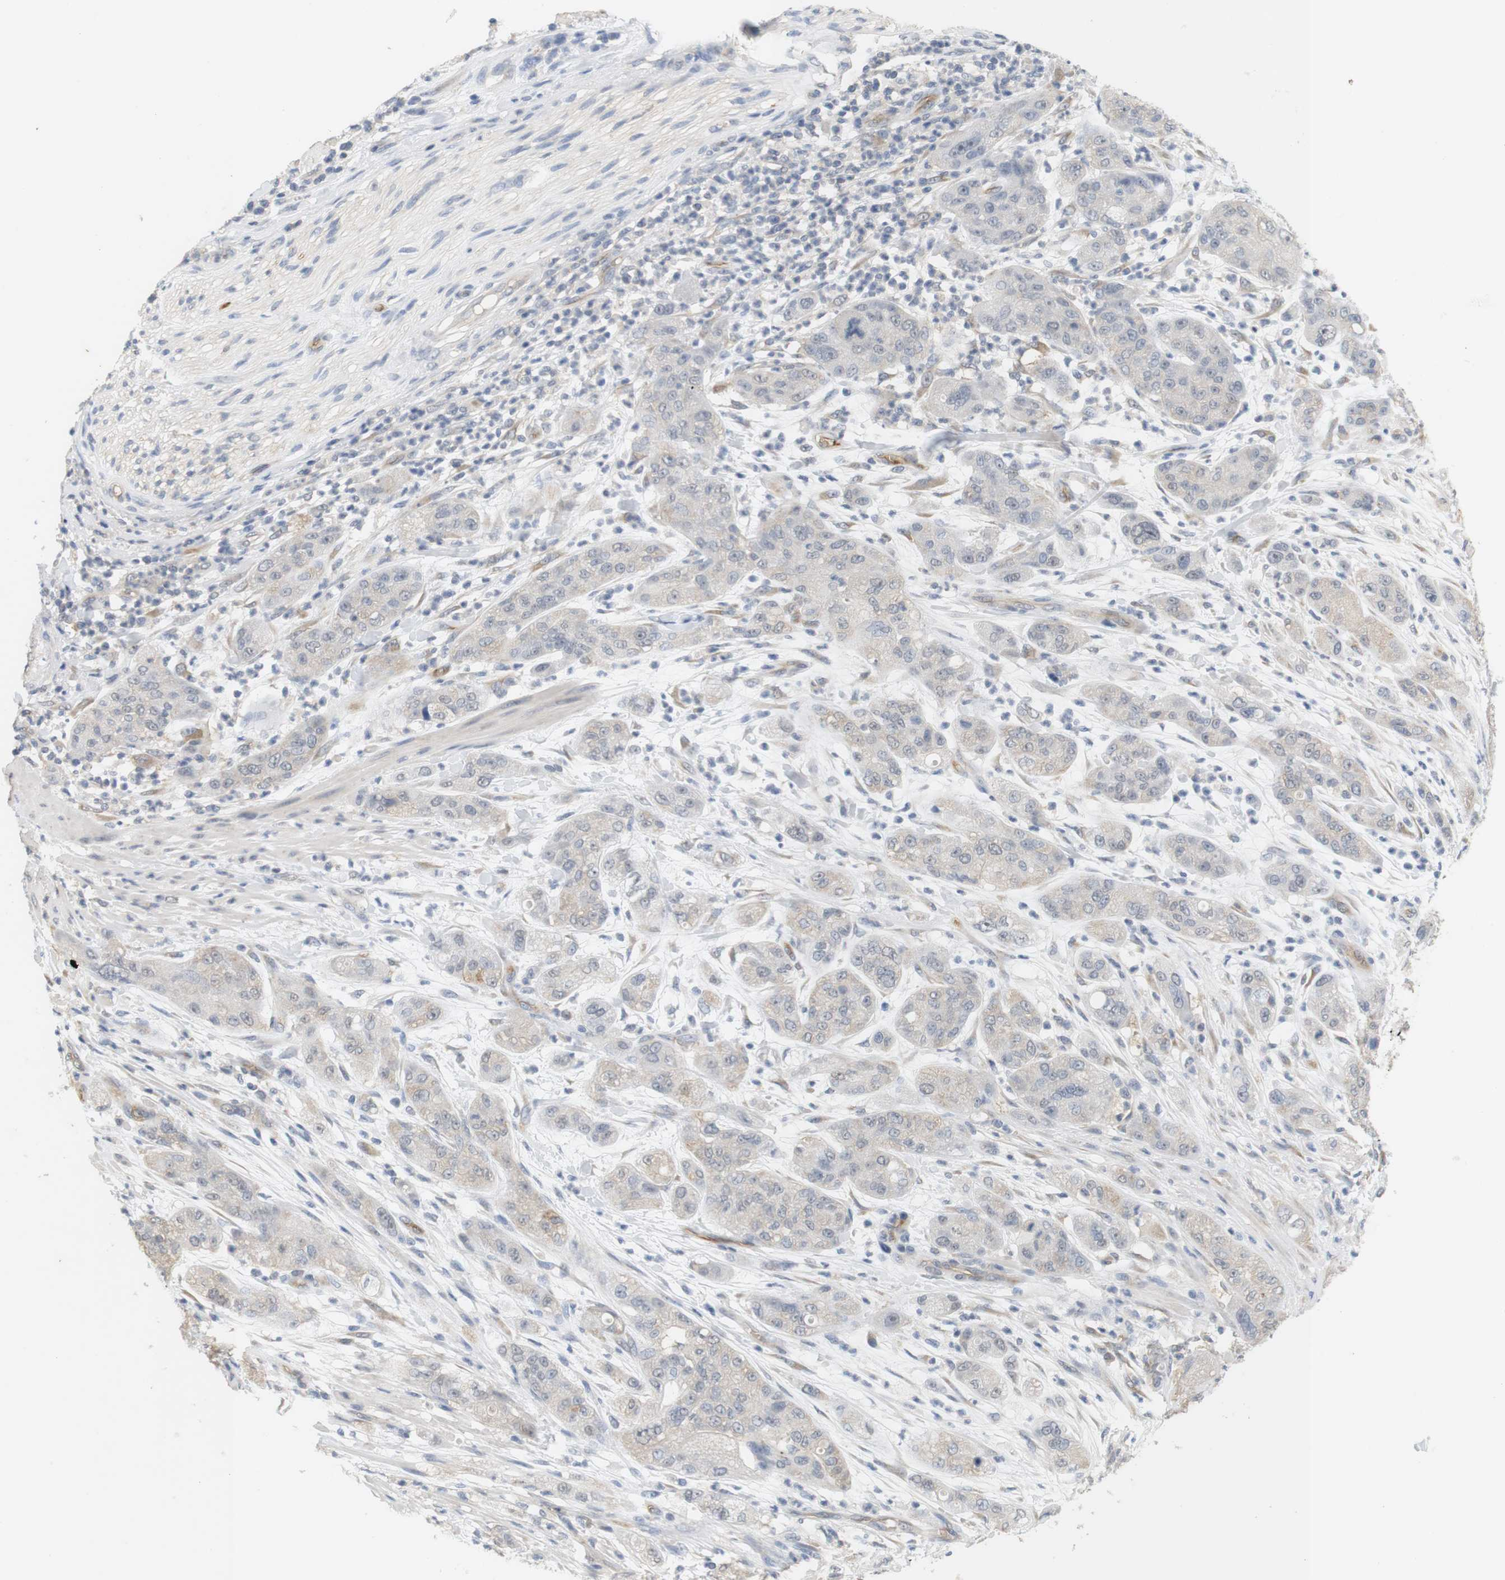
{"staining": {"intensity": "negative", "quantity": "none", "location": "none"}, "tissue": "pancreatic cancer", "cell_type": "Tumor cells", "image_type": "cancer", "snomed": [{"axis": "morphology", "description": "Adenocarcinoma, NOS"}, {"axis": "topography", "description": "Pancreas"}], "caption": "Pancreatic cancer stained for a protein using immunohistochemistry (IHC) shows no expression tumor cells.", "gene": "OSR1", "patient": {"sex": "female", "age": 78}}